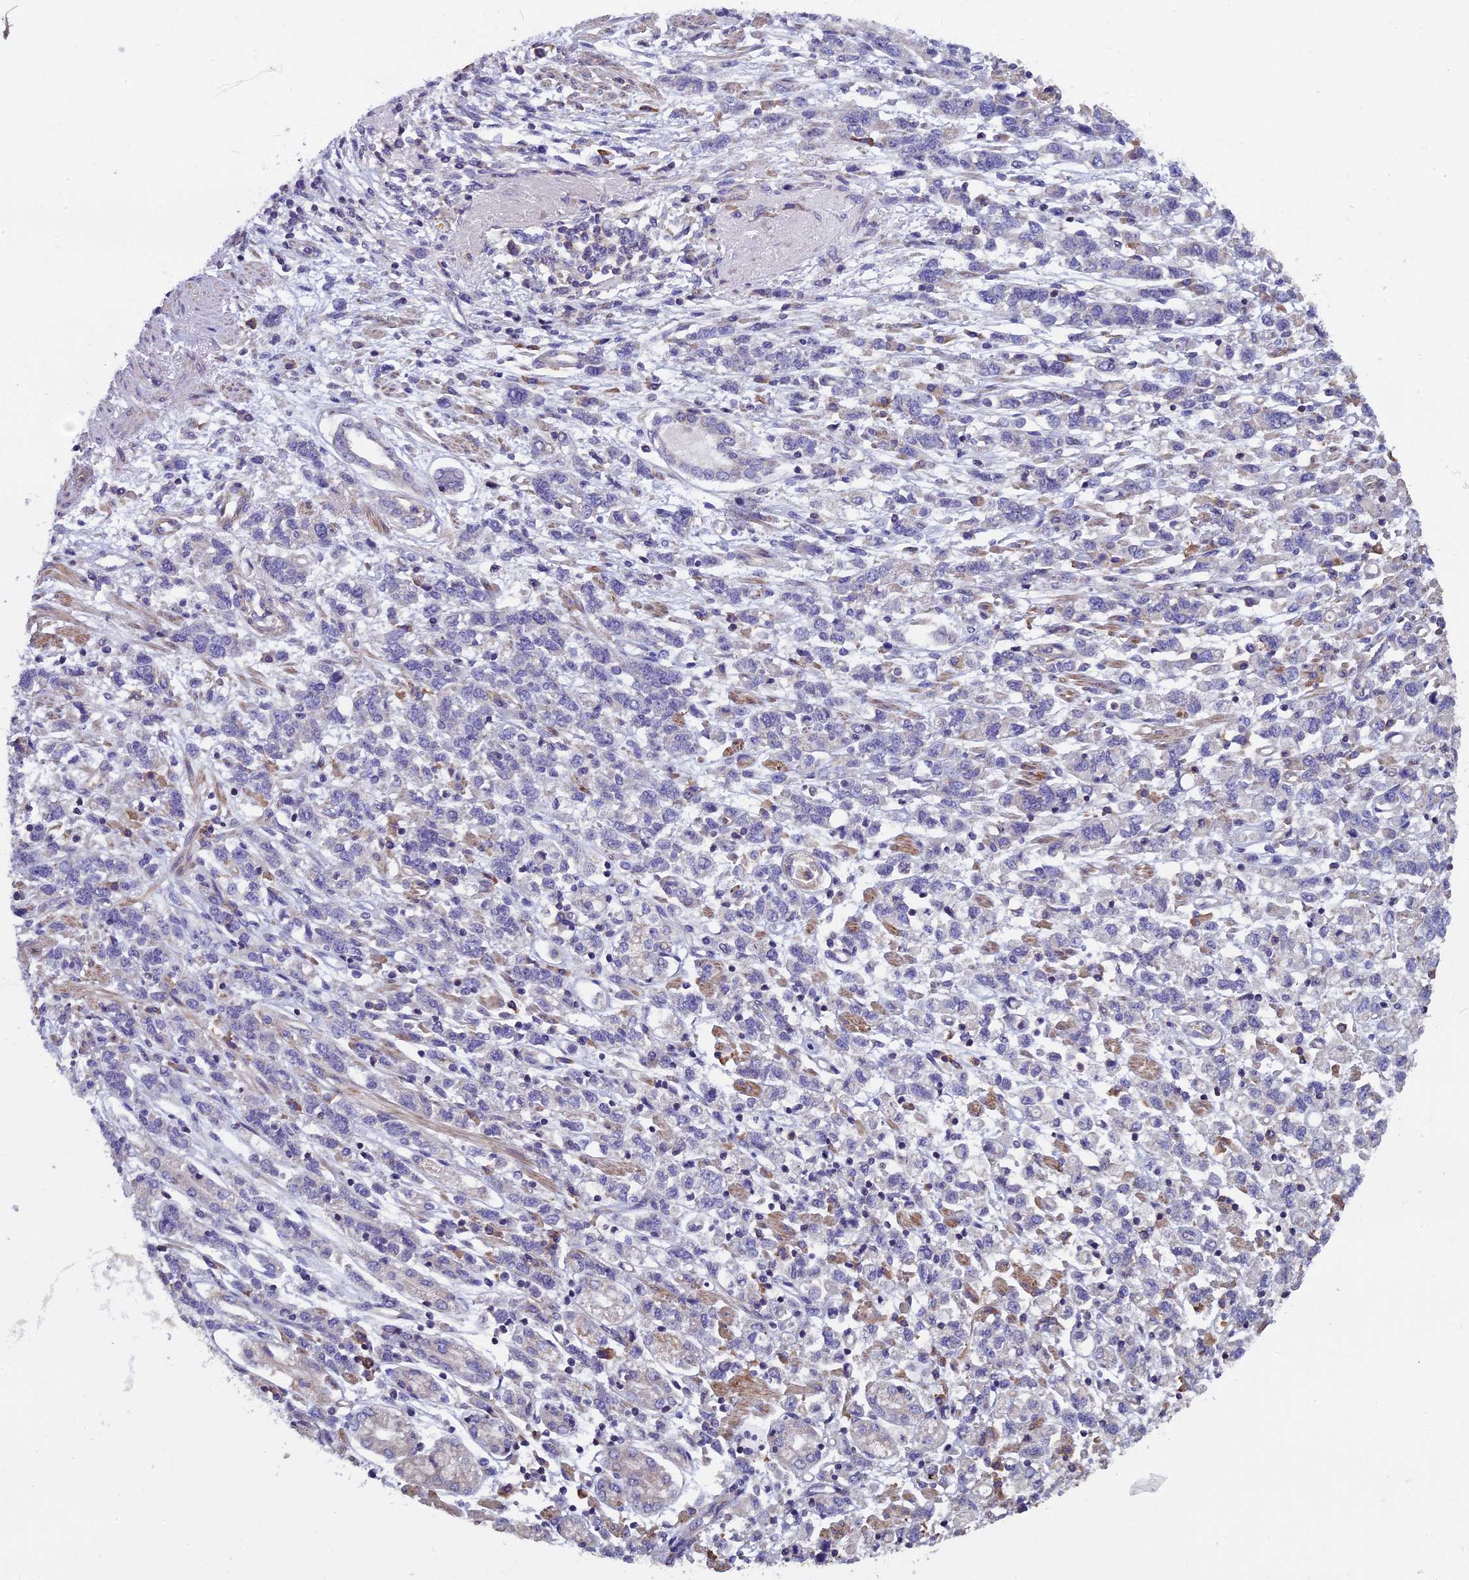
{"staining": {"intensity": "negative", "quantity": "none", "location": "none"}, "tissue": "stomach cancer", "cell_type": "Tumor cells", "image_type": "cancer", "snomed": [{"axis": "morphology", "description": "Adenocarcinoma, NOS"}, {"axis": "topography", "description": "Stomach"}], "caption": "This is a micrograph of immunohistochemistry staining of stomach cancer (adenocarcinoma), which shows no positivity in tumor cells.", "gene": "CCDC153", "patient": {"sex": "female", "age": 76}}